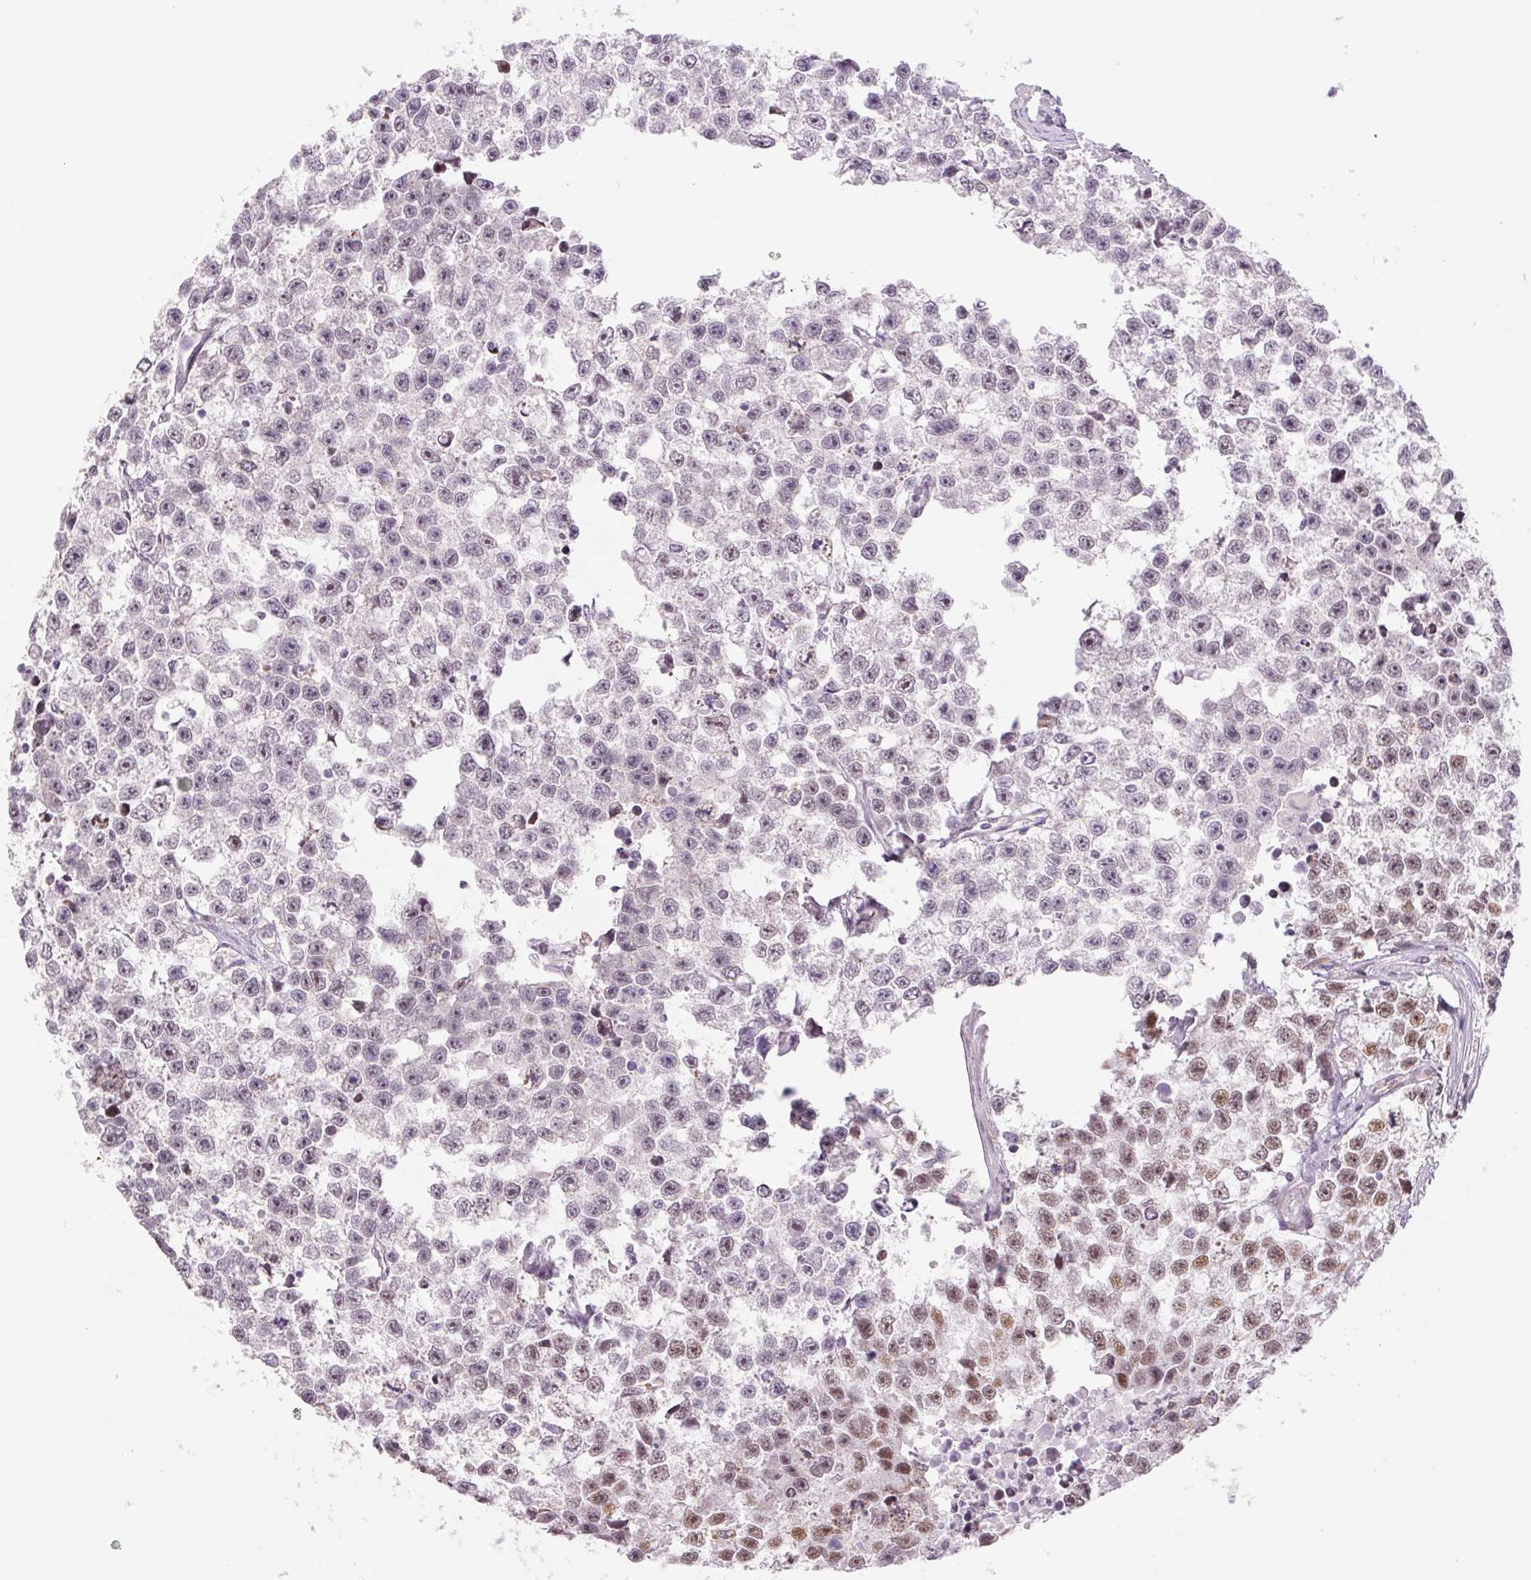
{"staining": {"intensity": "weak", "quantity": "<25%", "location": "nuclear"}, "tissue": "testis cancer", "cell_type": "Tumor cells", "image_type": "cancer", "snomed": [{"axis": "morphology", "description": "Seminoma, NOS"}, {"axis": "topography", "description": "Testis"}], "caption": "Testis cancer (seminoma) was stained to show a protein in brown. There is no significant expression in tumor cells.", "gene": "CWC25", "patient": {"sex": "male", "age": 26}}